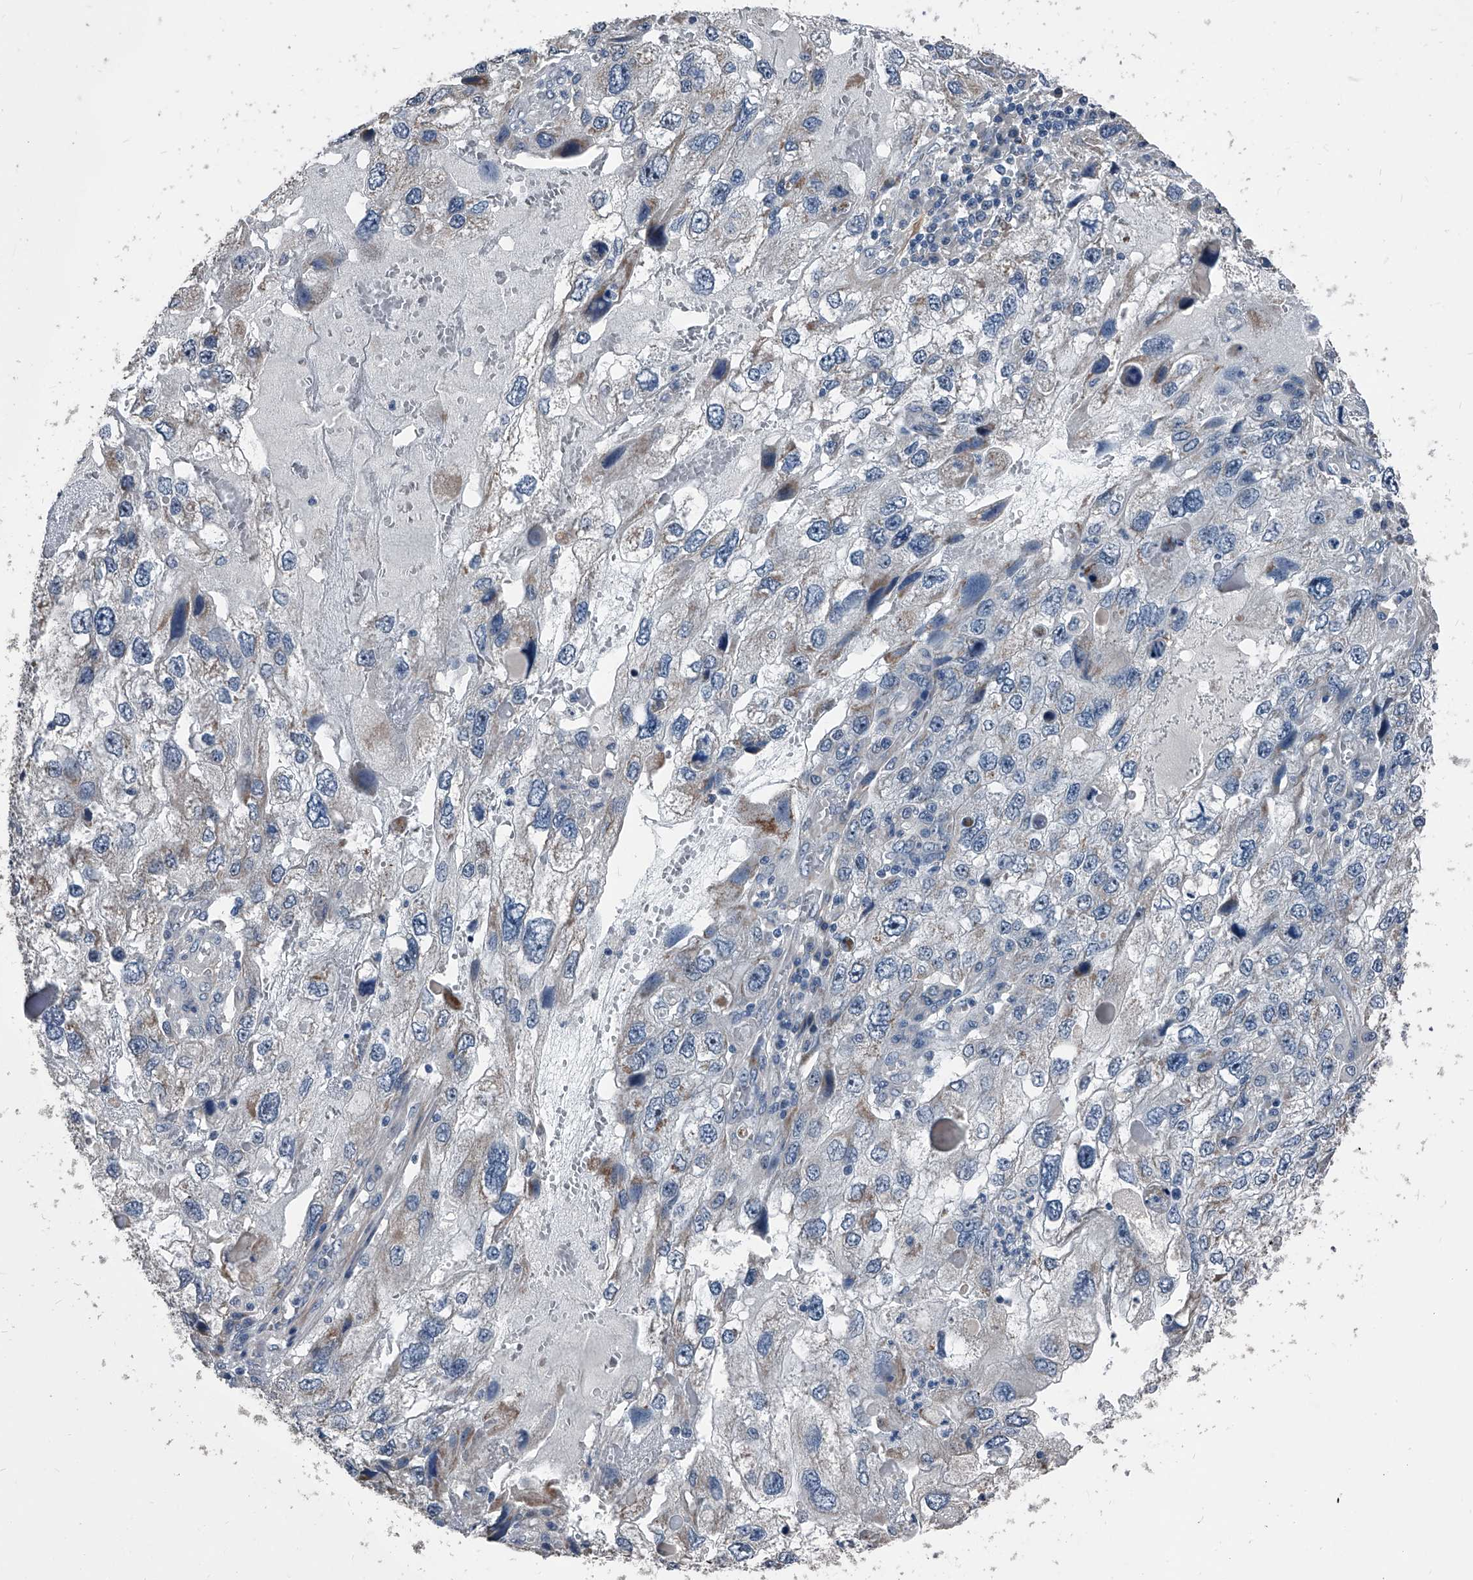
{"staining": {"intensity": "weak", "quantity": "<25%", "location": "cytoplasmic/membranous"}, "tissue": "endometrial cancer", "cell_type": "Tumor cells", "image_type": "cancer", "snomed": [{"axis": "morphology", "description": "Adenocarcinoma, NOS"}, {"axis": "topography", "description": "Endometrium"}], "caption": "Immunohistochemical staining of endometrial adenocarcinoma demonstrates no significant positivity in tumor cells.", "gene": "PHACTR1", "patient": {"sex": "female", "age": 49}}